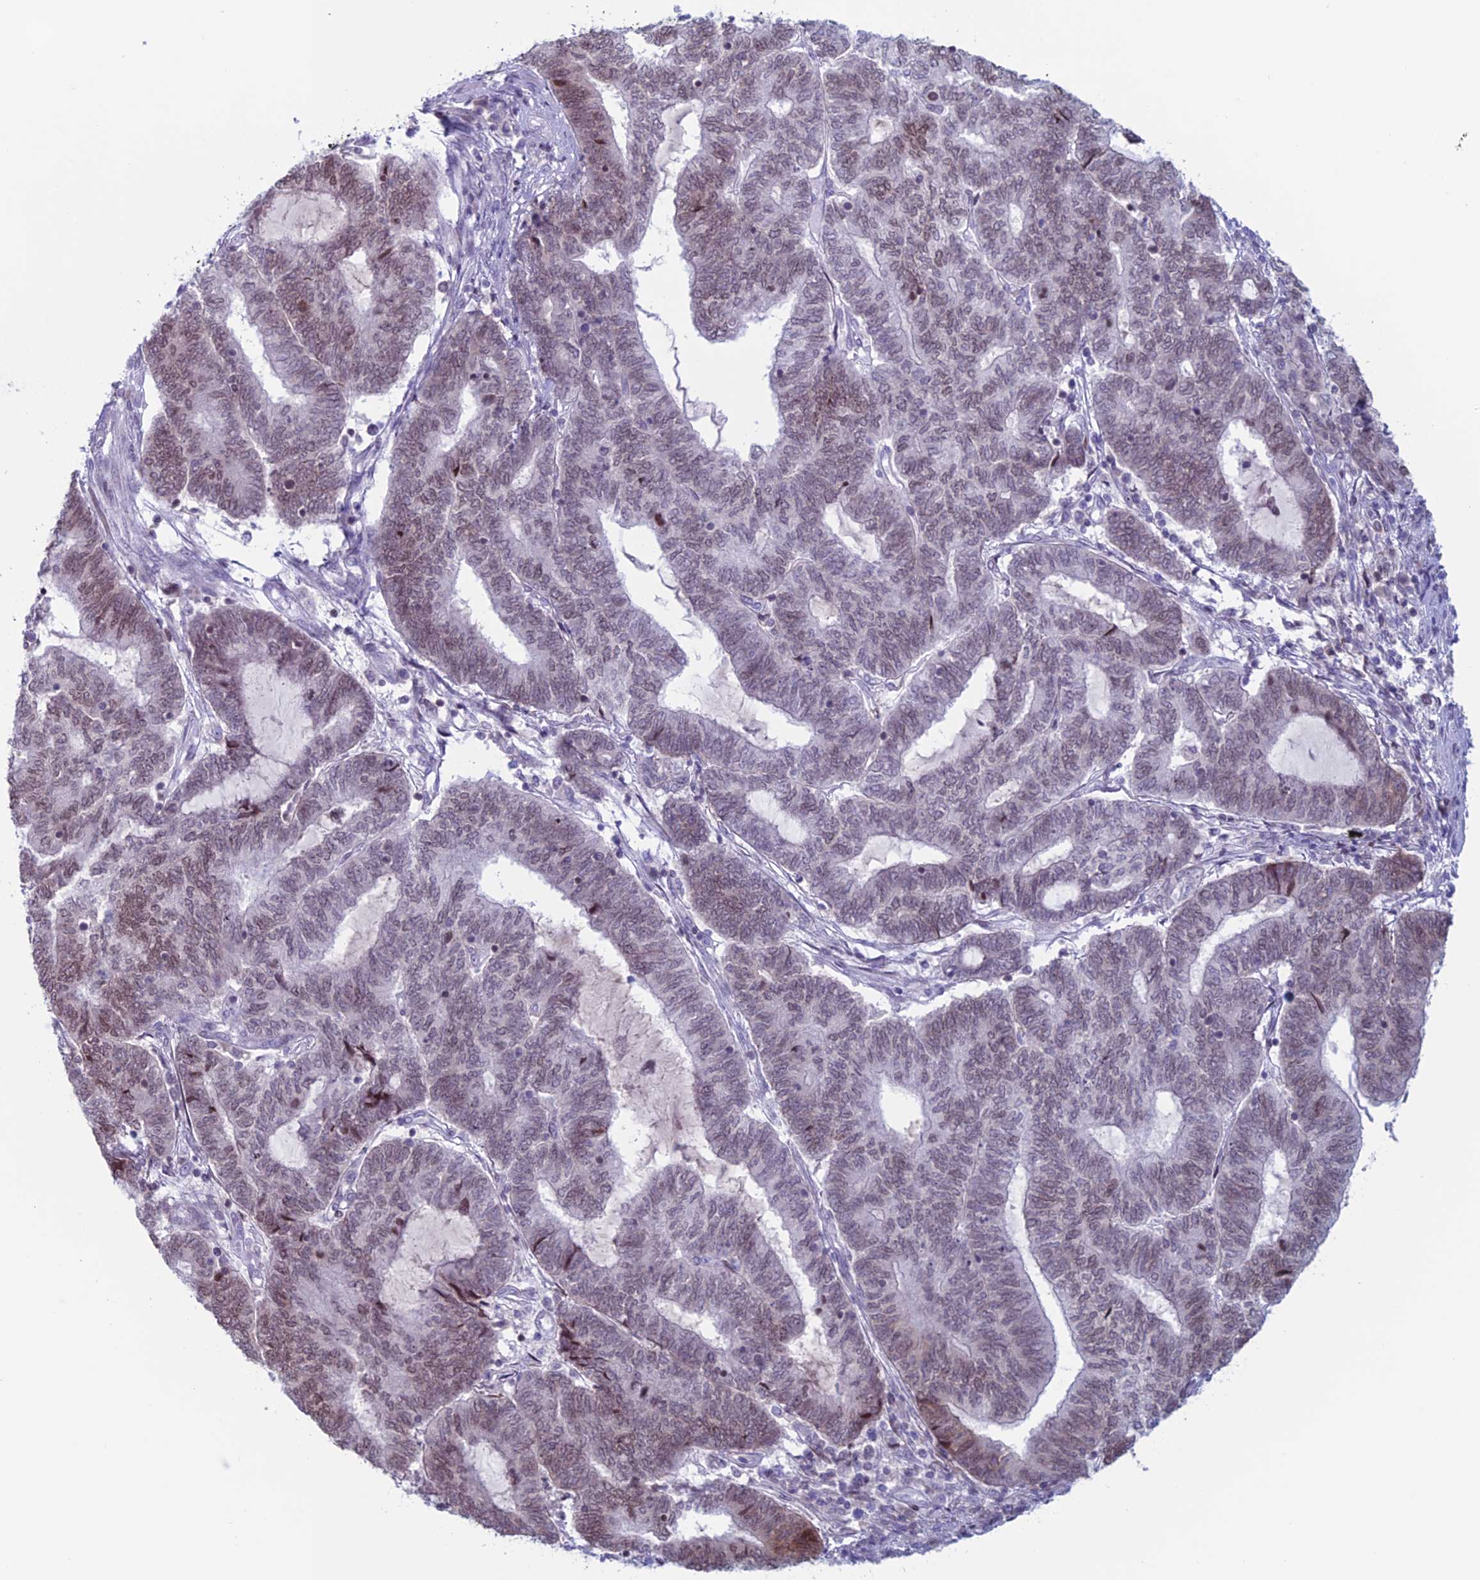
{"staining": {"intensity": "weak", "quantity": "25%-75%", "location": "nuclear"}, "tissue": "endometrial cancer", "cell_type": "Tumor cells", "image_type": "cancer", "snomed": [{"axis": "morphology", "description": "Adenocarcinoma, NOS"}, {"axis": "topography", "description": "Uterus"}, {"axis": "topography", "description": "Endometrium"}], "caption": "IHC (DAB (3,3'-diaminobenzidine)) staining of human endometrial cancer (adenocarcinoma) displays weak nuclear protein positivity in about 25%-75% of tumor cells.", "gene": "CERS6", "patient": {"sex": "female", "age": 70}}